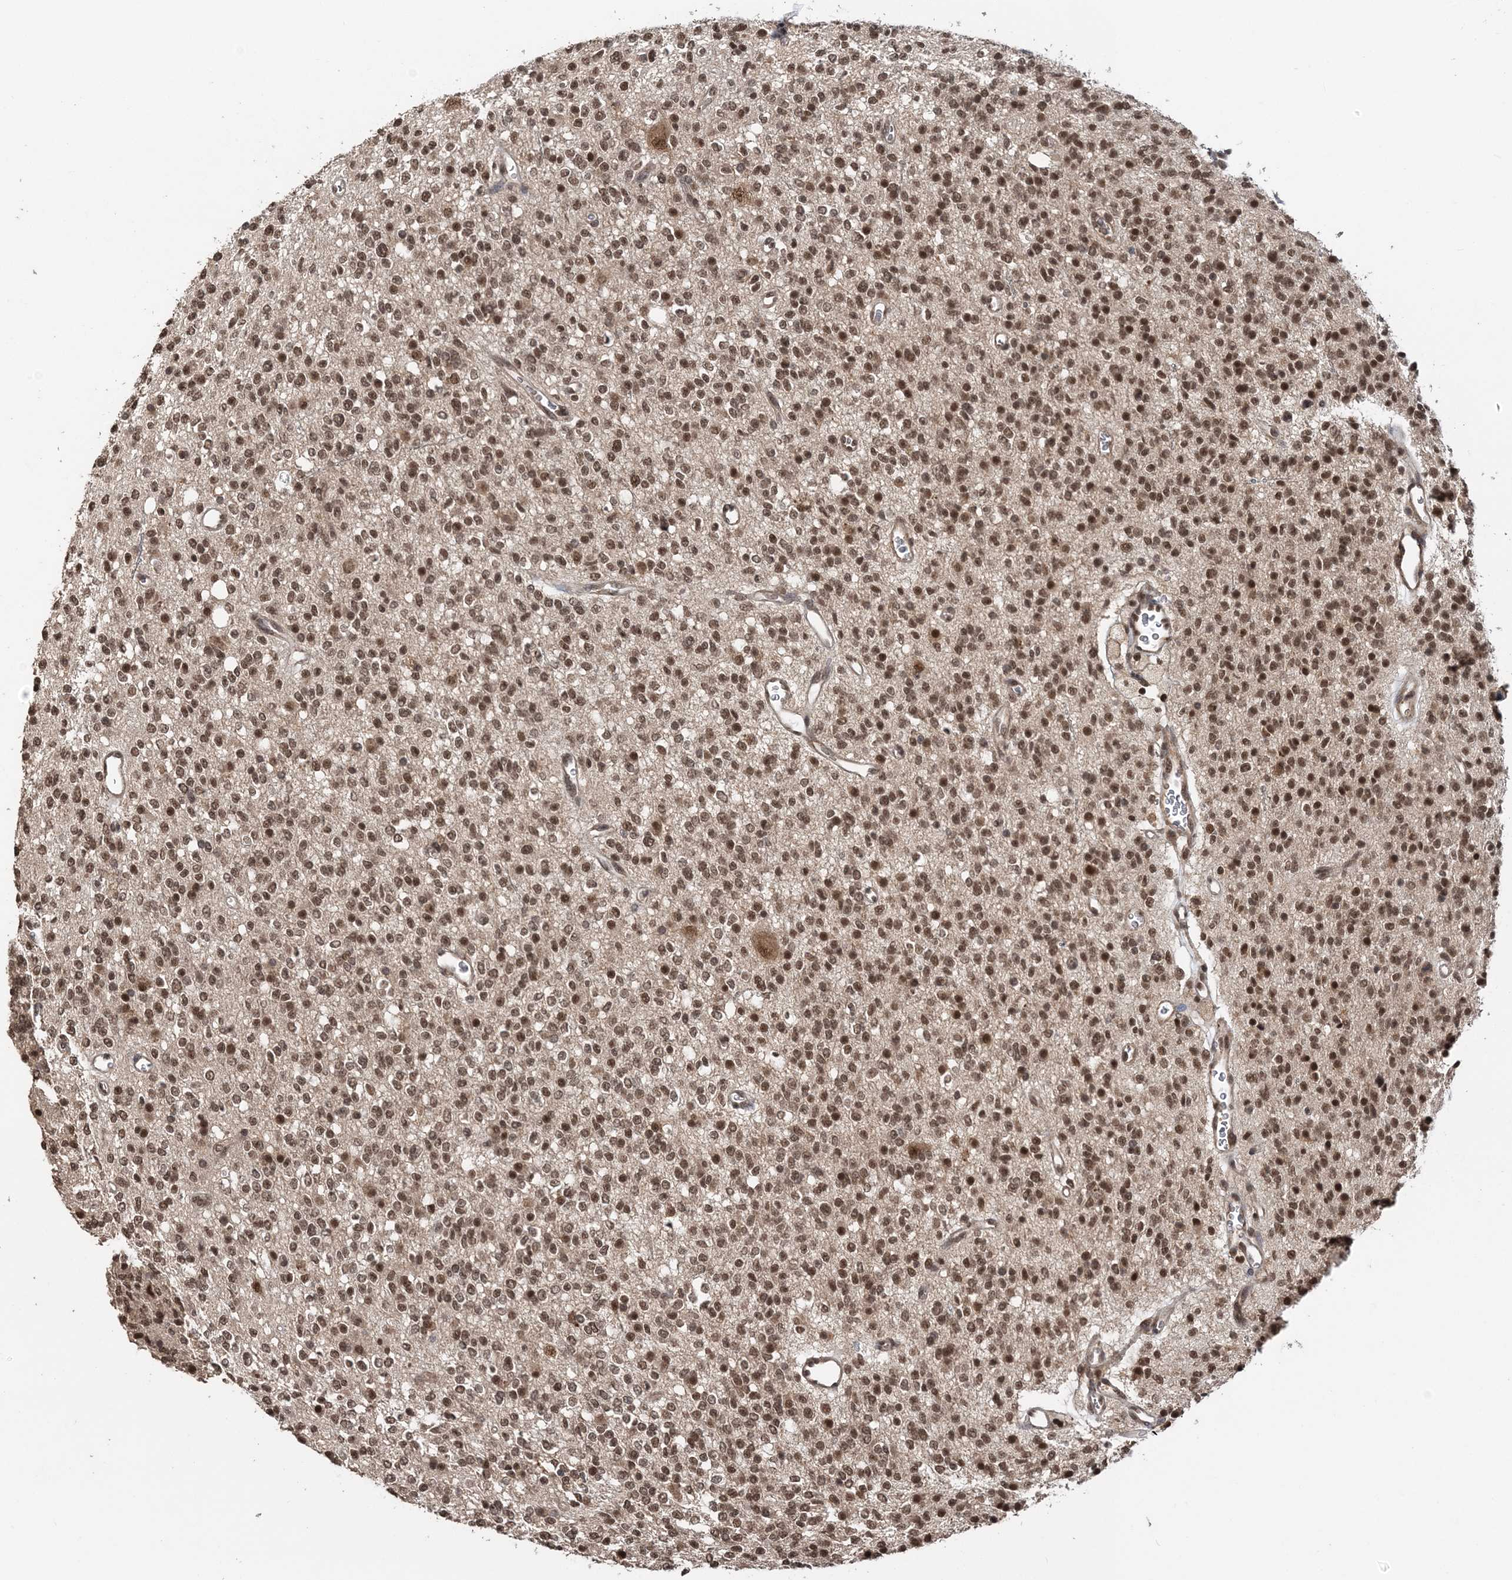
{"staining": {"intensity": "moderate", "quantity": ">75%", "location": "nuclear"}, "tissue": "glioma", "cell_type": "Tumor cells", "image_type": "cancer", "snomed": [{"axis": "morphology", "description": "Glioma, malignant, High grade"}, {"axis": "topography", "description": "Brain"}], "caption": "Moderate nuclear staining is identified in approximately >75% of tumor cells in malignant high-grade glioma. The staining was performed using DAB, with brown indicating positive protein expression. Nuclei are stained blue with hematoxylin.", "gene": "TSHZ2", "patient": {"sex": "male", "age": 34}}